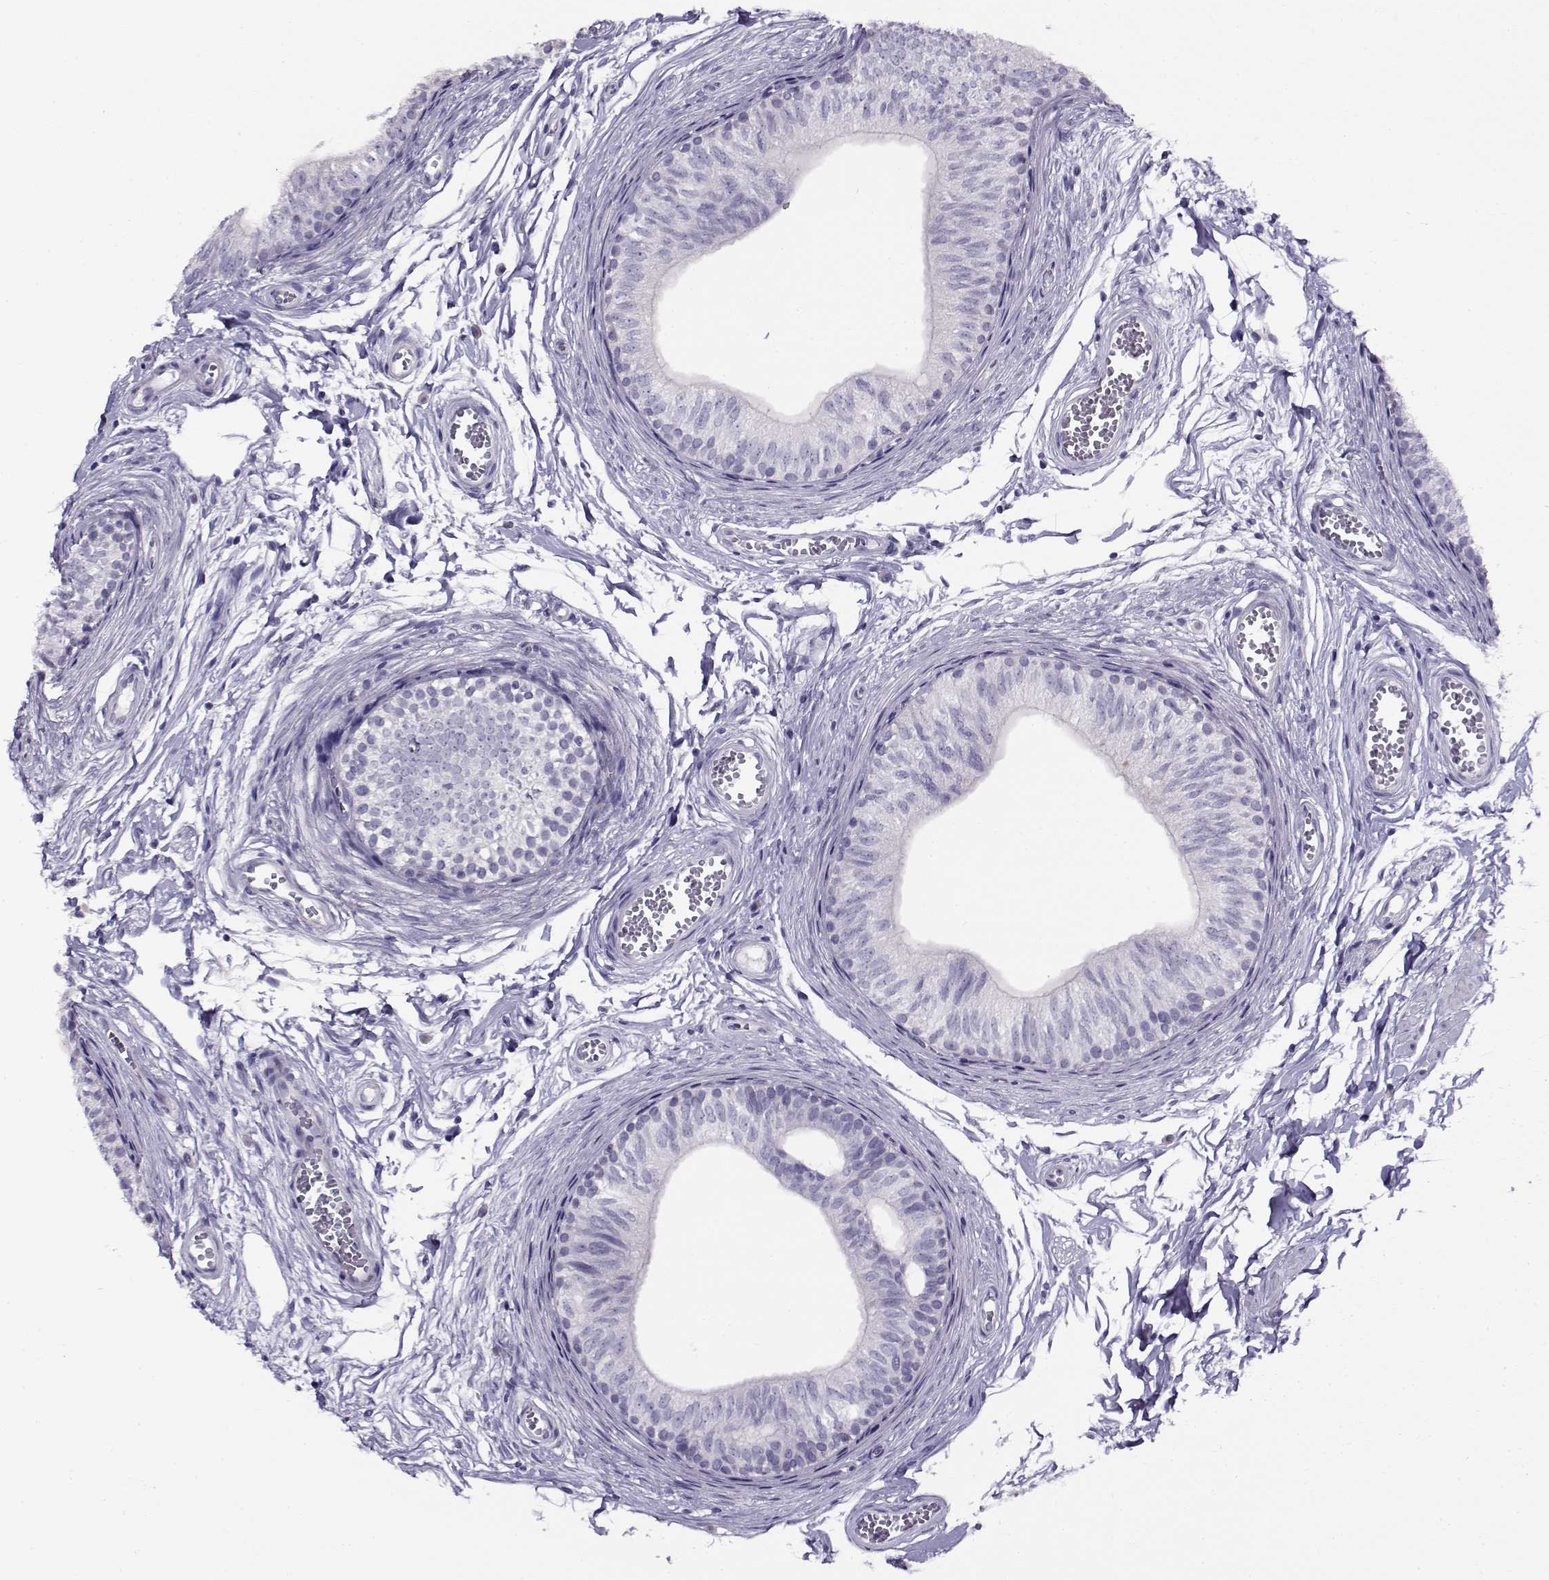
{"staining": {"intensity": "negative", "quantity": "none", "location": "none"}, "tissue": "epididymis", "cell_type": "Glandular cells", "image_type": "normal", "snomed": [{"axis": "morphology", "description": "Normal tissue, NOS"}, {"axis": "topography", "description": "Epididymis"}], "caption": "This is a micrograph of IHC staining of unremarkable epididymis, which shows no staining in glandular cells.", "gene": "FEZF1", "patient": {"sex": "male", "age": 22}}